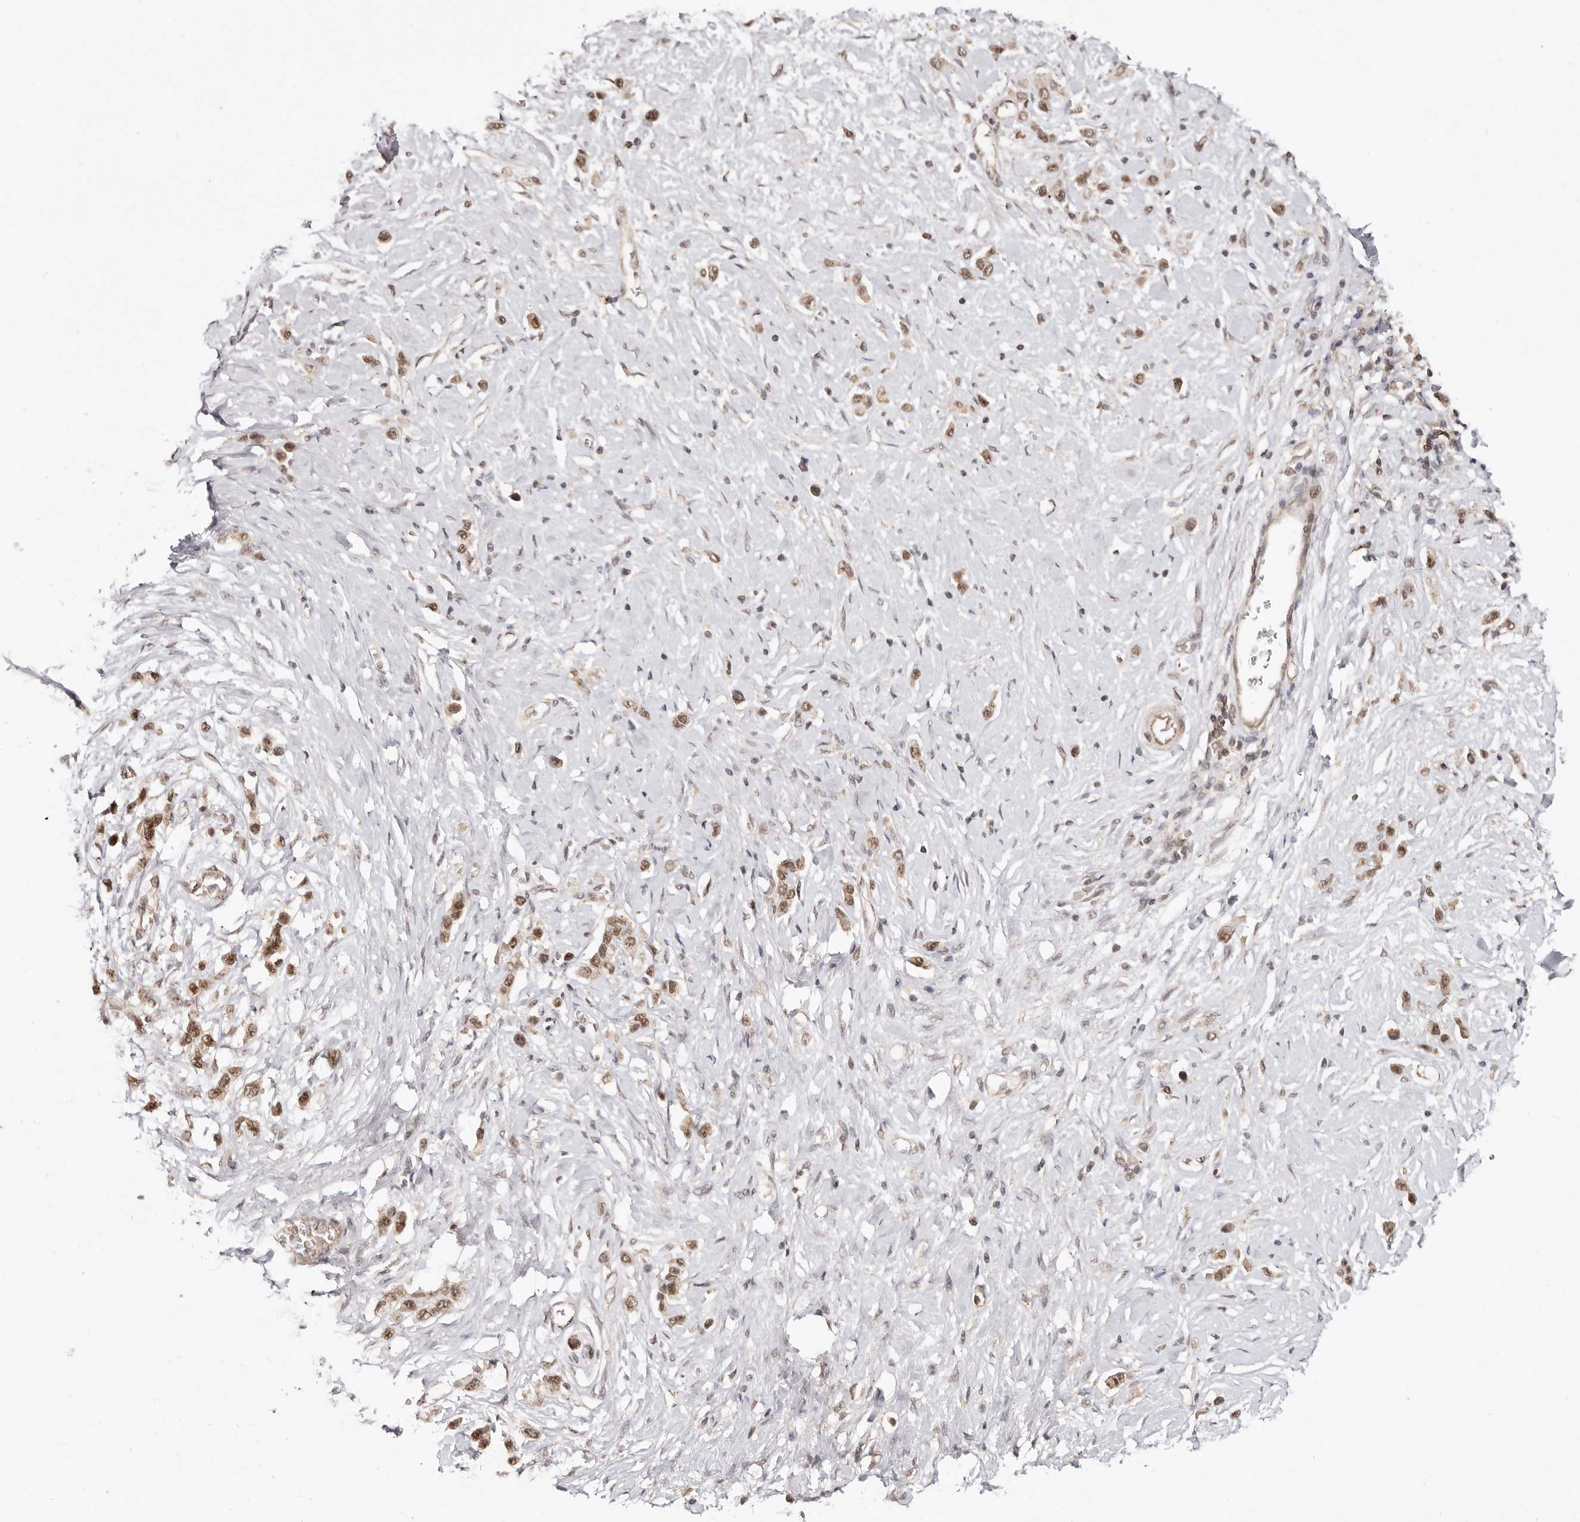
{"staining": {"intensity": "moderate", "quantity": ">75%", "location": "nuclear"}, "tissue": "stomach cancer", "cell_type": "Tumor cells", "image_type": "cancer", "snomed": [{"axis": "morphology", "description": "Adenocarcinoma, NOS"}, {"axis": "topography", "description": "Stomach"}], "caption": "A micrograph of stomach cancer stained for a protein demonstrates moderate nuclear brown staining in tumor cells.", "gene": "MED8", "patient": {"sex": "female", "age": 65}}